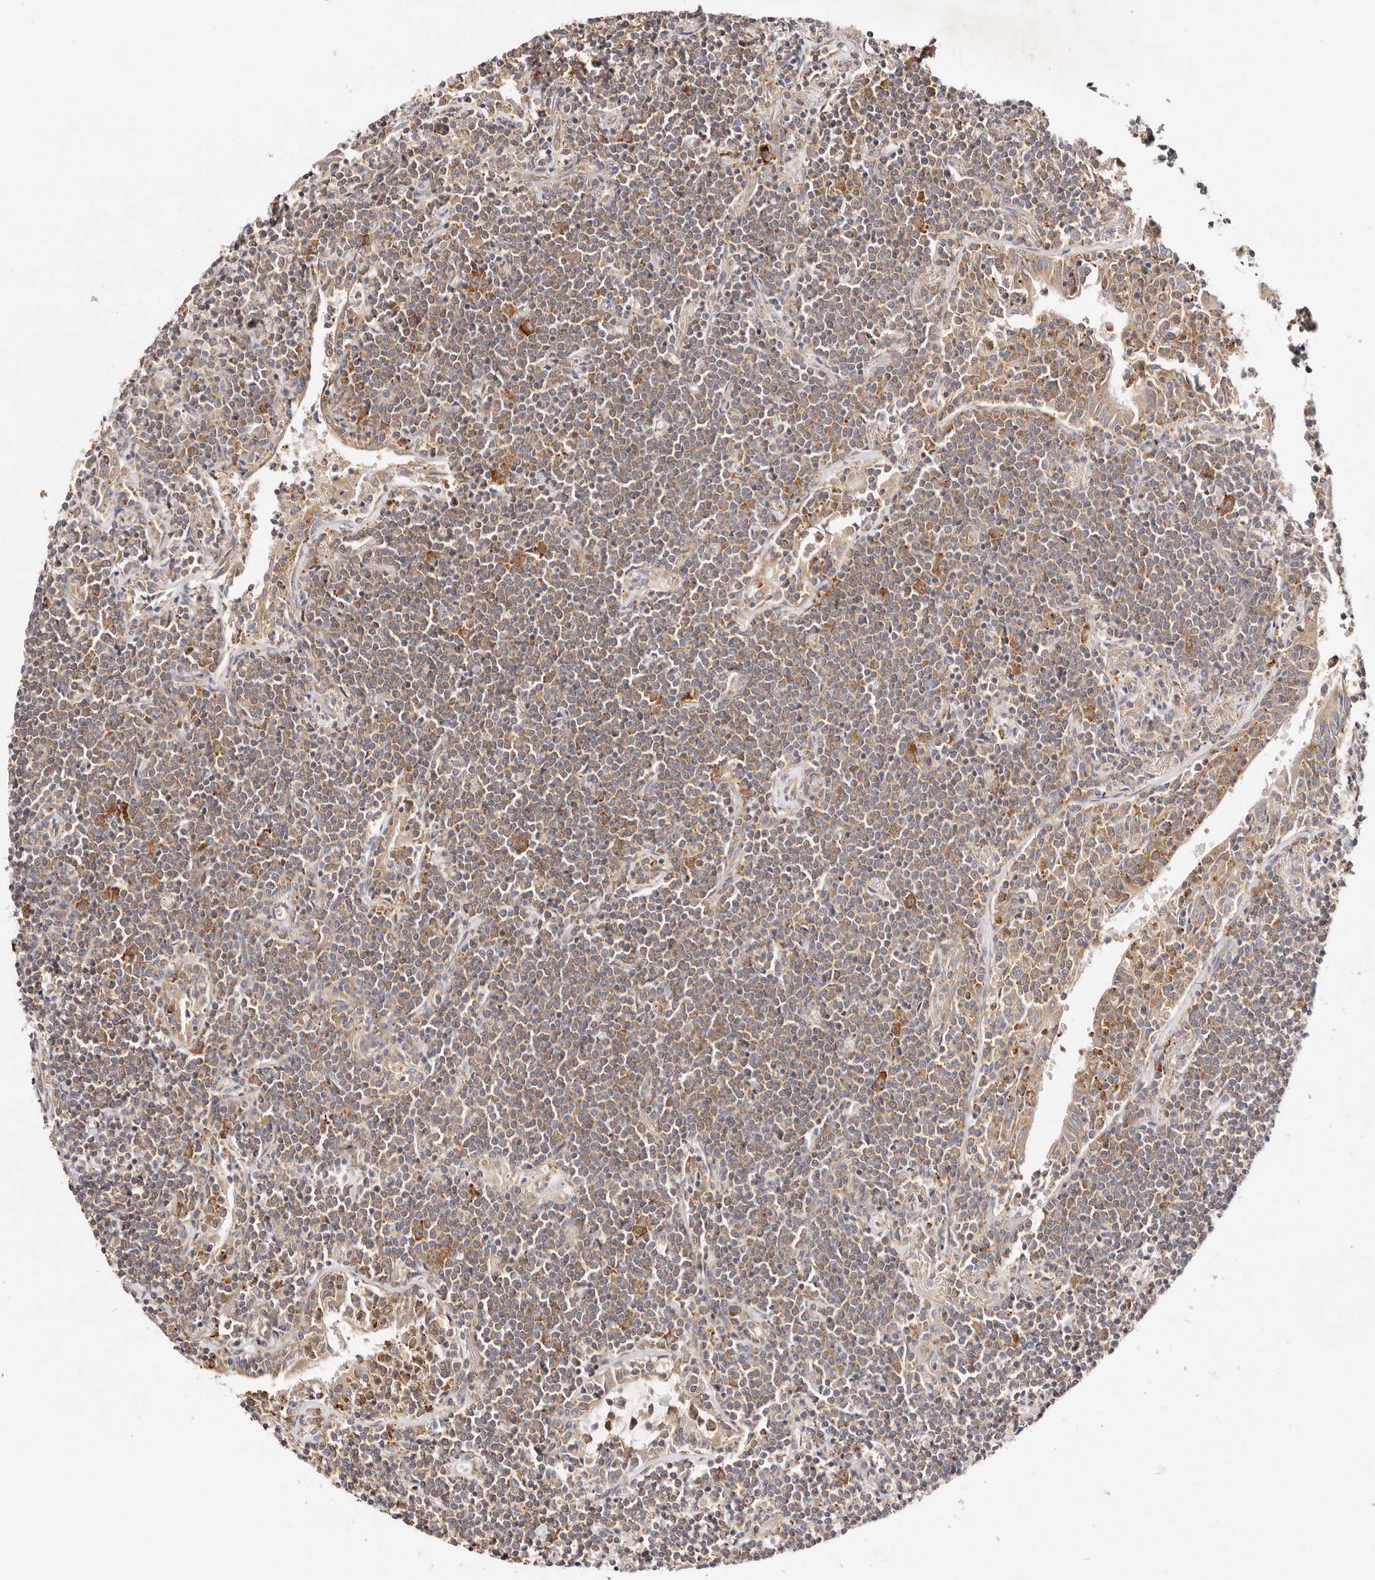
{"staining": {"intensity": "moderate", "quantity": "25%-75%", "location": "cytoplasmic/membranous"}, "tissue": "lymphoma", "cell_type": "Tumor cells", "image_type": "cancer", "snomed": [{"axis": "morphology", "description": "Malignant lymphoma, non-Hodgkin's type, Low grade"}, {"axis": "topography", "description": "Lung"}], "caption": "This is a photomicrograph of immunohistochemistry staining of malignant lymphoma, non-Hodgkin's type (low-grade), which shows moderate expression in the cytoplasmic/membranous of tumor cells.", "gene": "GNA13", "patient": {"sex": "female", "age": 71}}